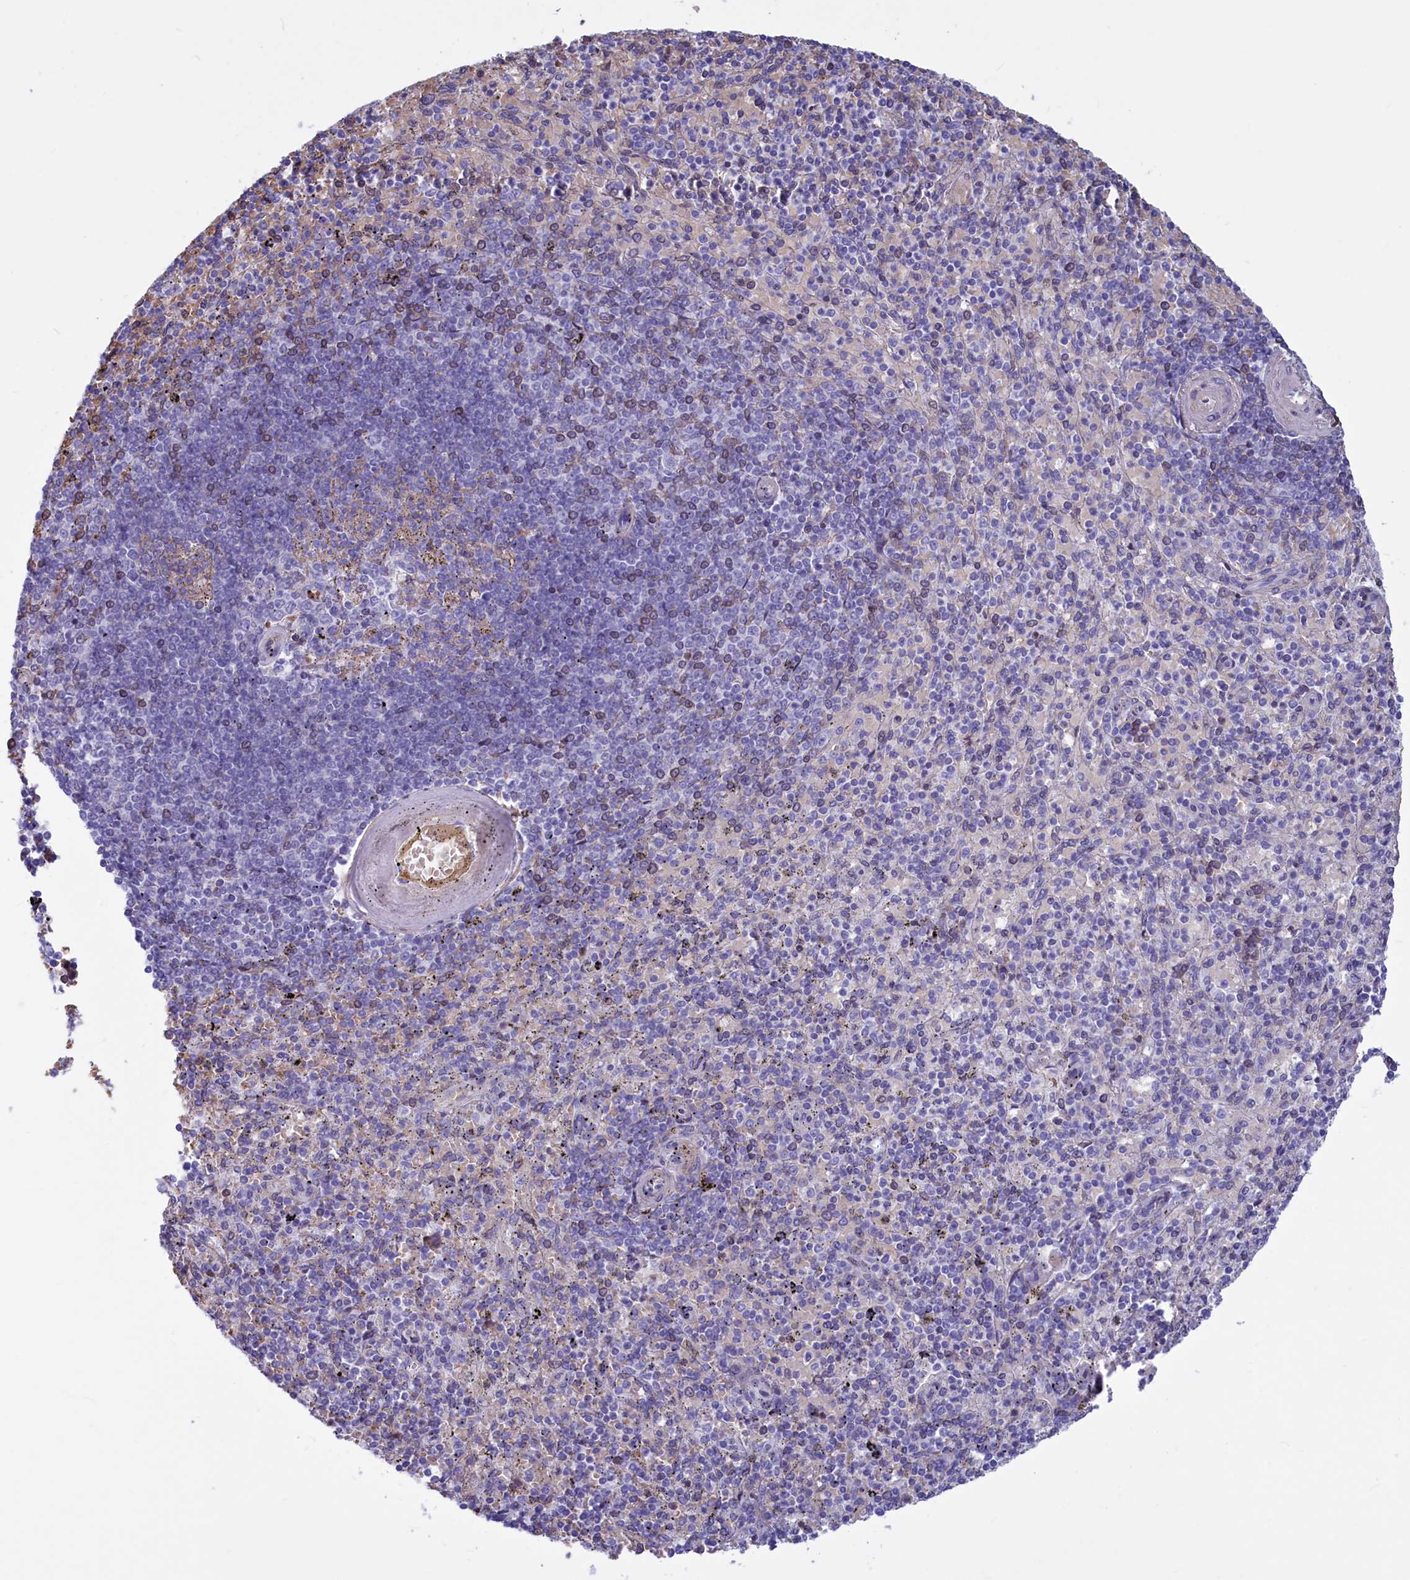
{"staining": {"intensity": "negative", "quantity": "none", "location": "none"}, "tissue": "spleen", "cell_type": "Cells in red pulp", "image_type": "normal", "snomed": [{"axis": "morphology", "description": "Normal tissue, NOS"}, {"axis": "topography", "description": "Spleen"}], "caption": "High magnification brightfield microscopy of benign spleen stained with DAB (3,3'-diaminobenzidine) (brown) and counterstained with hematoxylin (blue): cells in red pulp show no significant staining. (IHC, brightfield microscopy, high magnification).", "gene": "GAPDHS", "patient": {"sex": "male", "age": 82}}